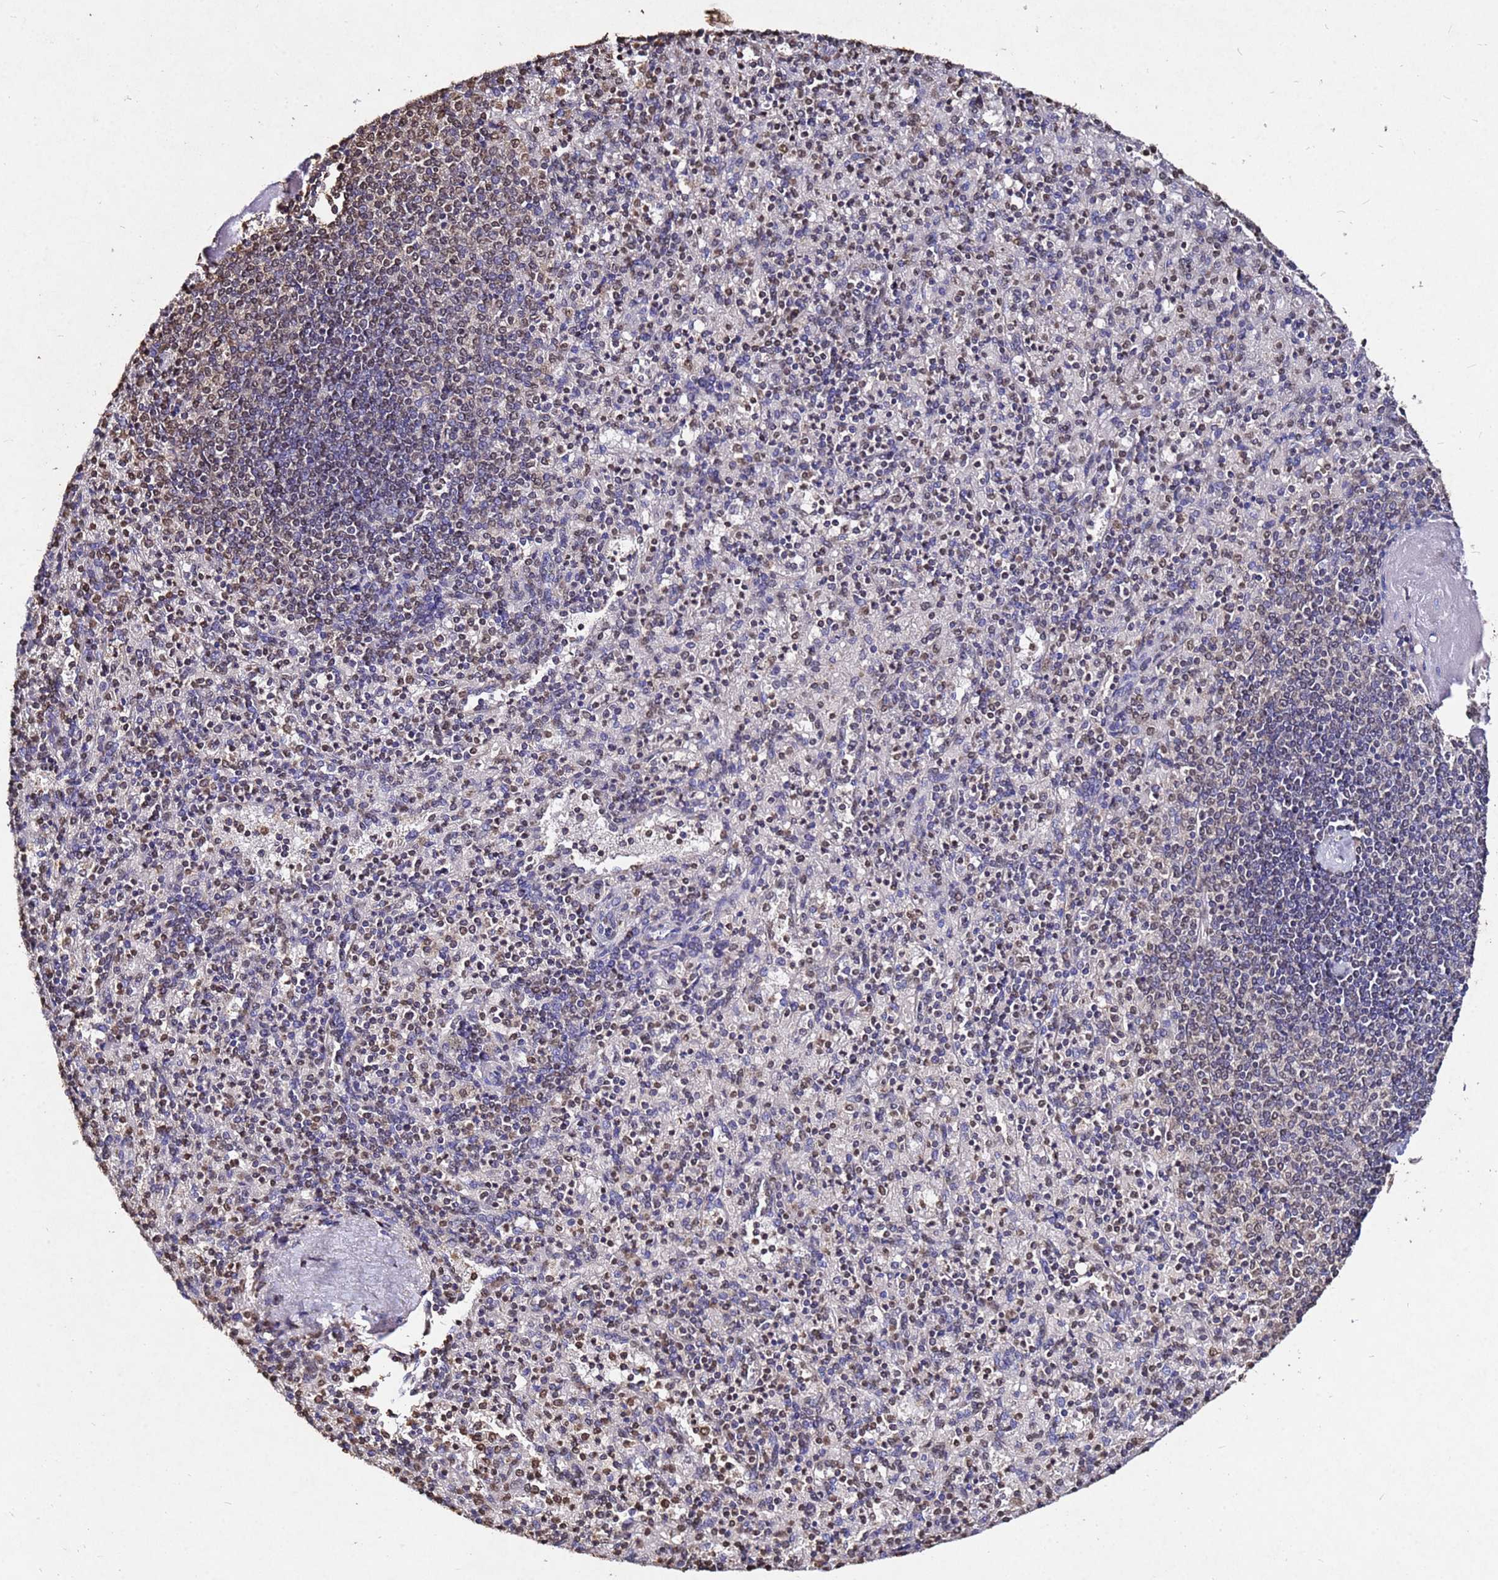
{"staining": {"intensity": "weak", "quantity": "25%-75%", "location": "nuclear"}, "tissue": "spleen", "cell_type": "Cells in red pulp", "image_type": "normal", "snomed": [{"axis": "morphology", "description": "Normal tissue, NOS"}, {"axis": "topography", "description": "Spleen"}], "caption": "Immunohistochemical staining of unremarkable spleen shows low levels of weak nuclear expression in approximately 25%-75% of cells in red pulp.", "gene": "MYOCD", "patient": {"sex": "male", "age": 82}}